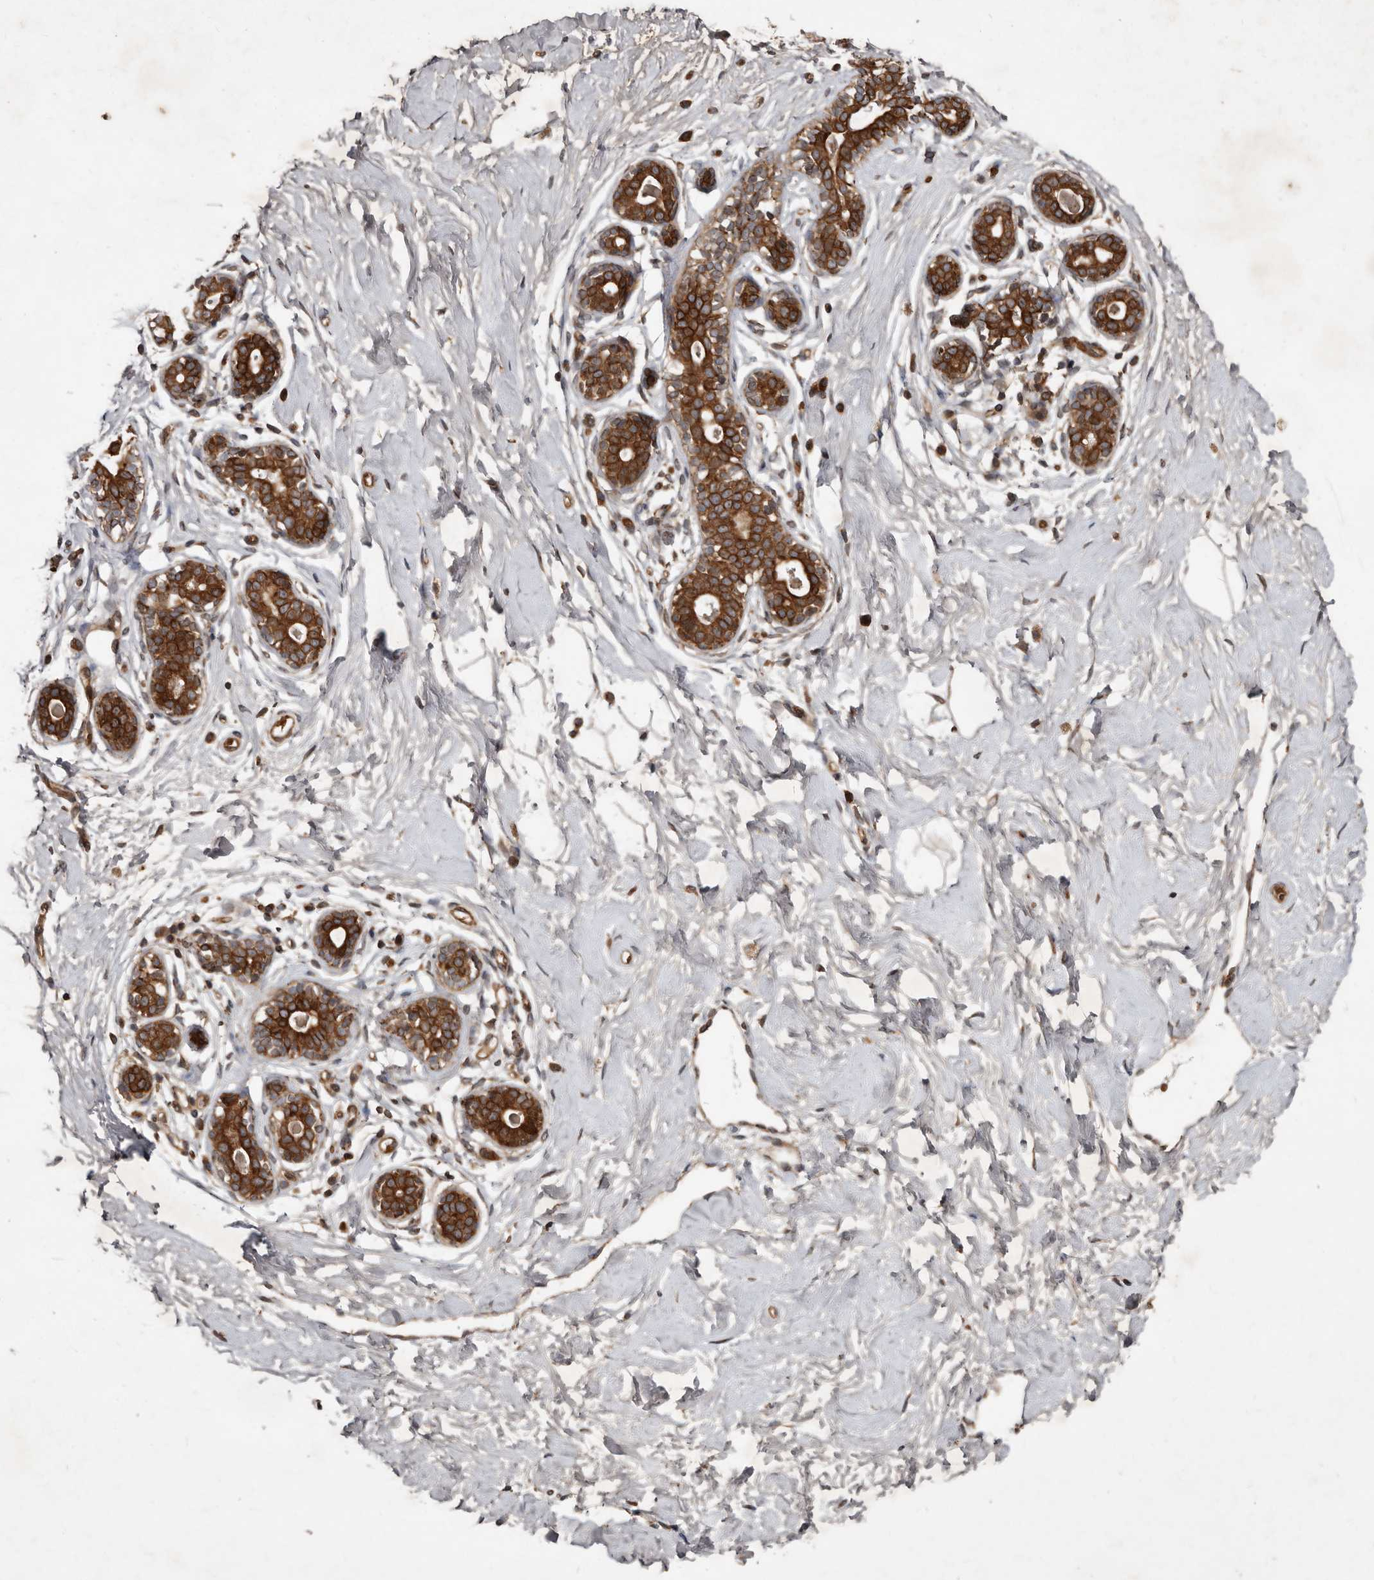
{"staining": {"intensity": "weak", "quantity": ">75%", "location": "cytoplasmic/membranous"}, "tissue": "breast", "cell_type": "Adipocytes", "image_type": "normal", "snomed": [{"axis": "morphology", "description": "Normal tissue, NOS"}, {"axis": "morphology", "description": "Adenoma, NOS"}, {"axis": "topography", "description": "Breast"}], "caption": "The photomicrograph reveals a brown stain indicating the presence of a protein in the cytoplasmic/membranous of adipocytes in breast.", "gene": "STK36", "patient": {"sex": "female", "age": 23}}